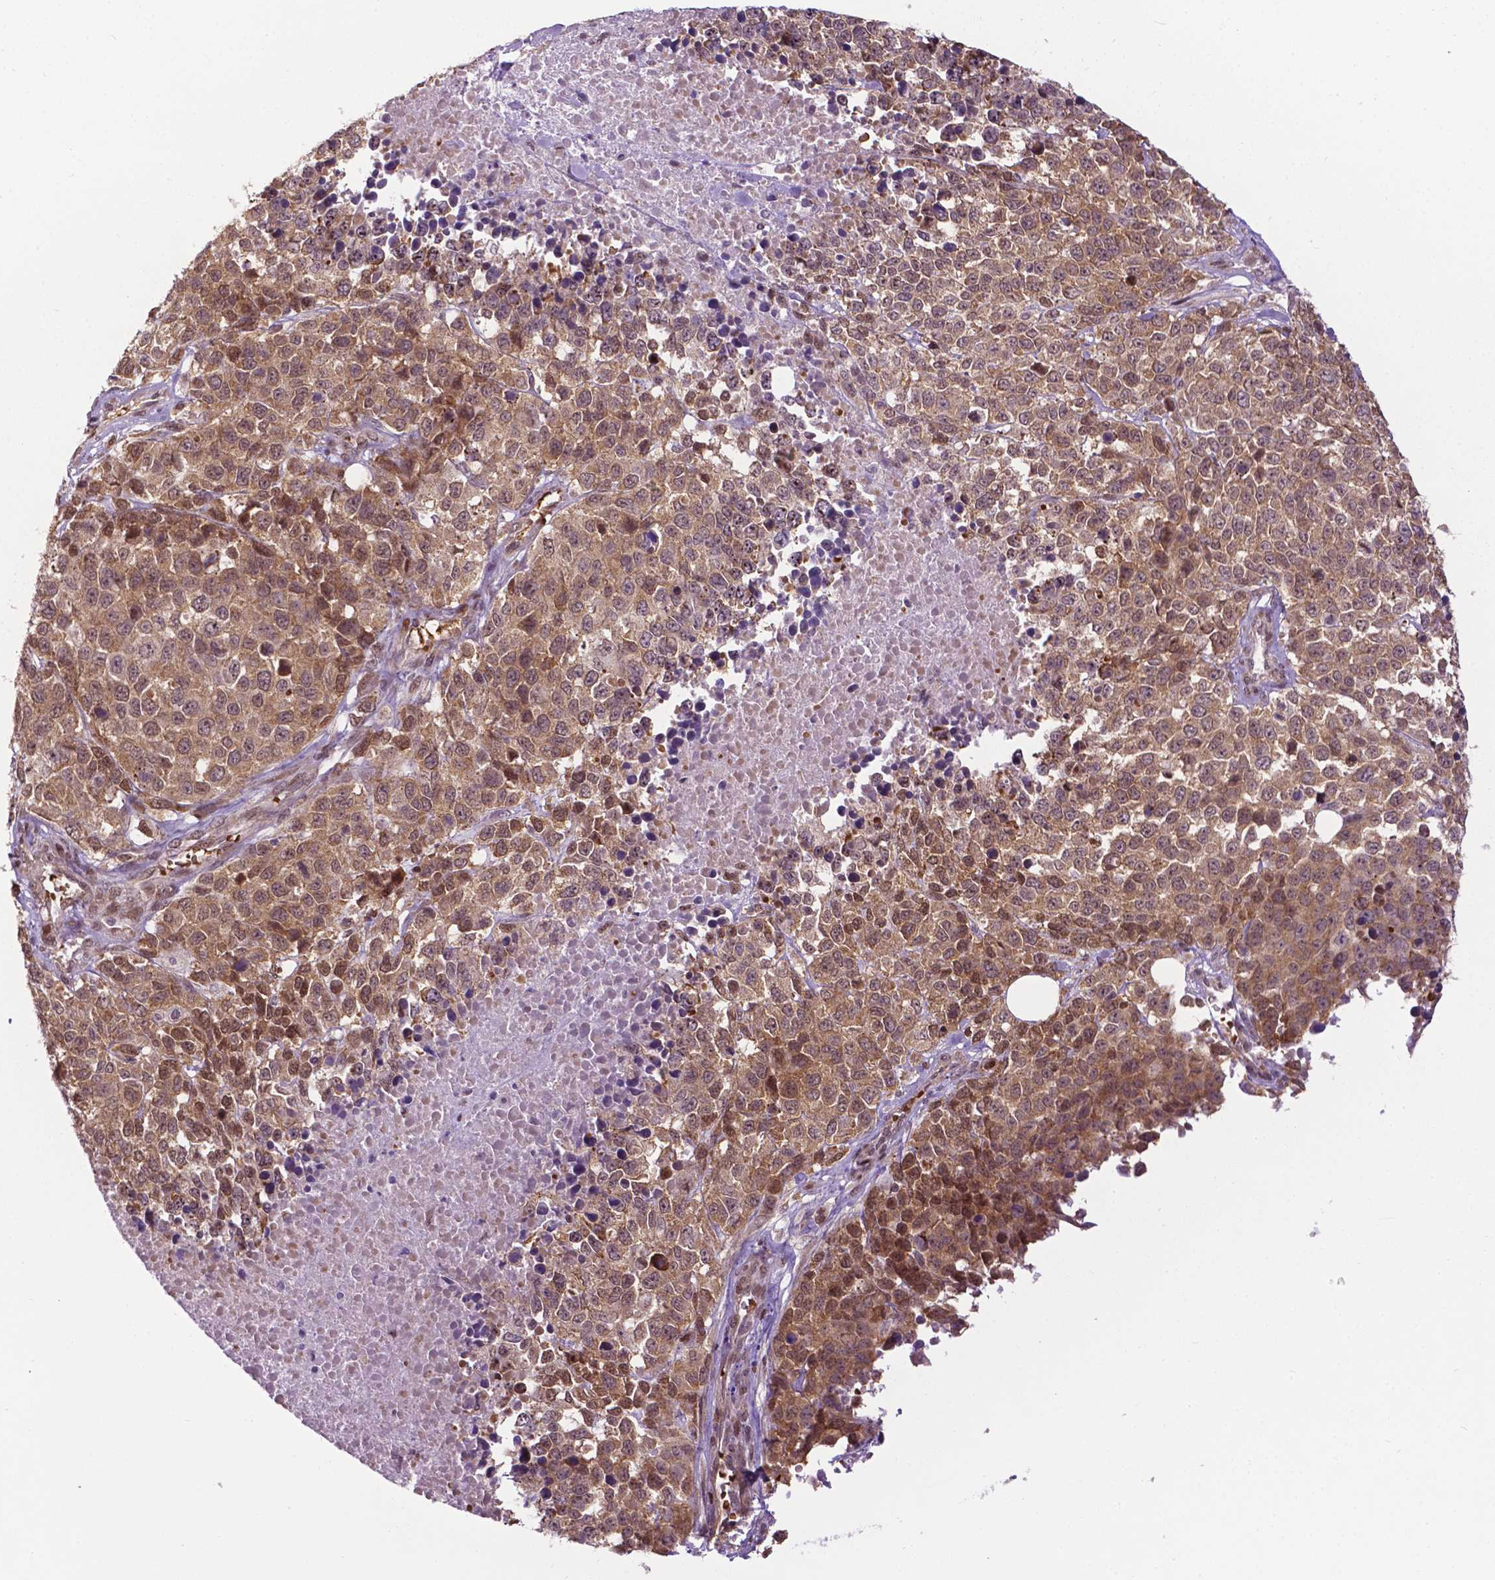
{"staining": {"intensity": "moderate", "quantity": ">75%", "location": "cytoplasmic/membranous,nuclear"}, "tissue": "melanoma", "cell_type": "Tumor cells", "image_type": "cancer", "snomed": [{"axis": "morphology", "description": "Malignant melanoma, Metastatic site"}, {"axis": "topography", "description": "Skin"}], "caption": "Malignant melanoma (metastatic site) stained for a protein (brown) demonstrates moderate cytoplasmic/membranous and nuclear positive staining in approximately >75% of tumor cells.", "gene": "ZNF41", "patient": {"sex": "male", "age": 84}}